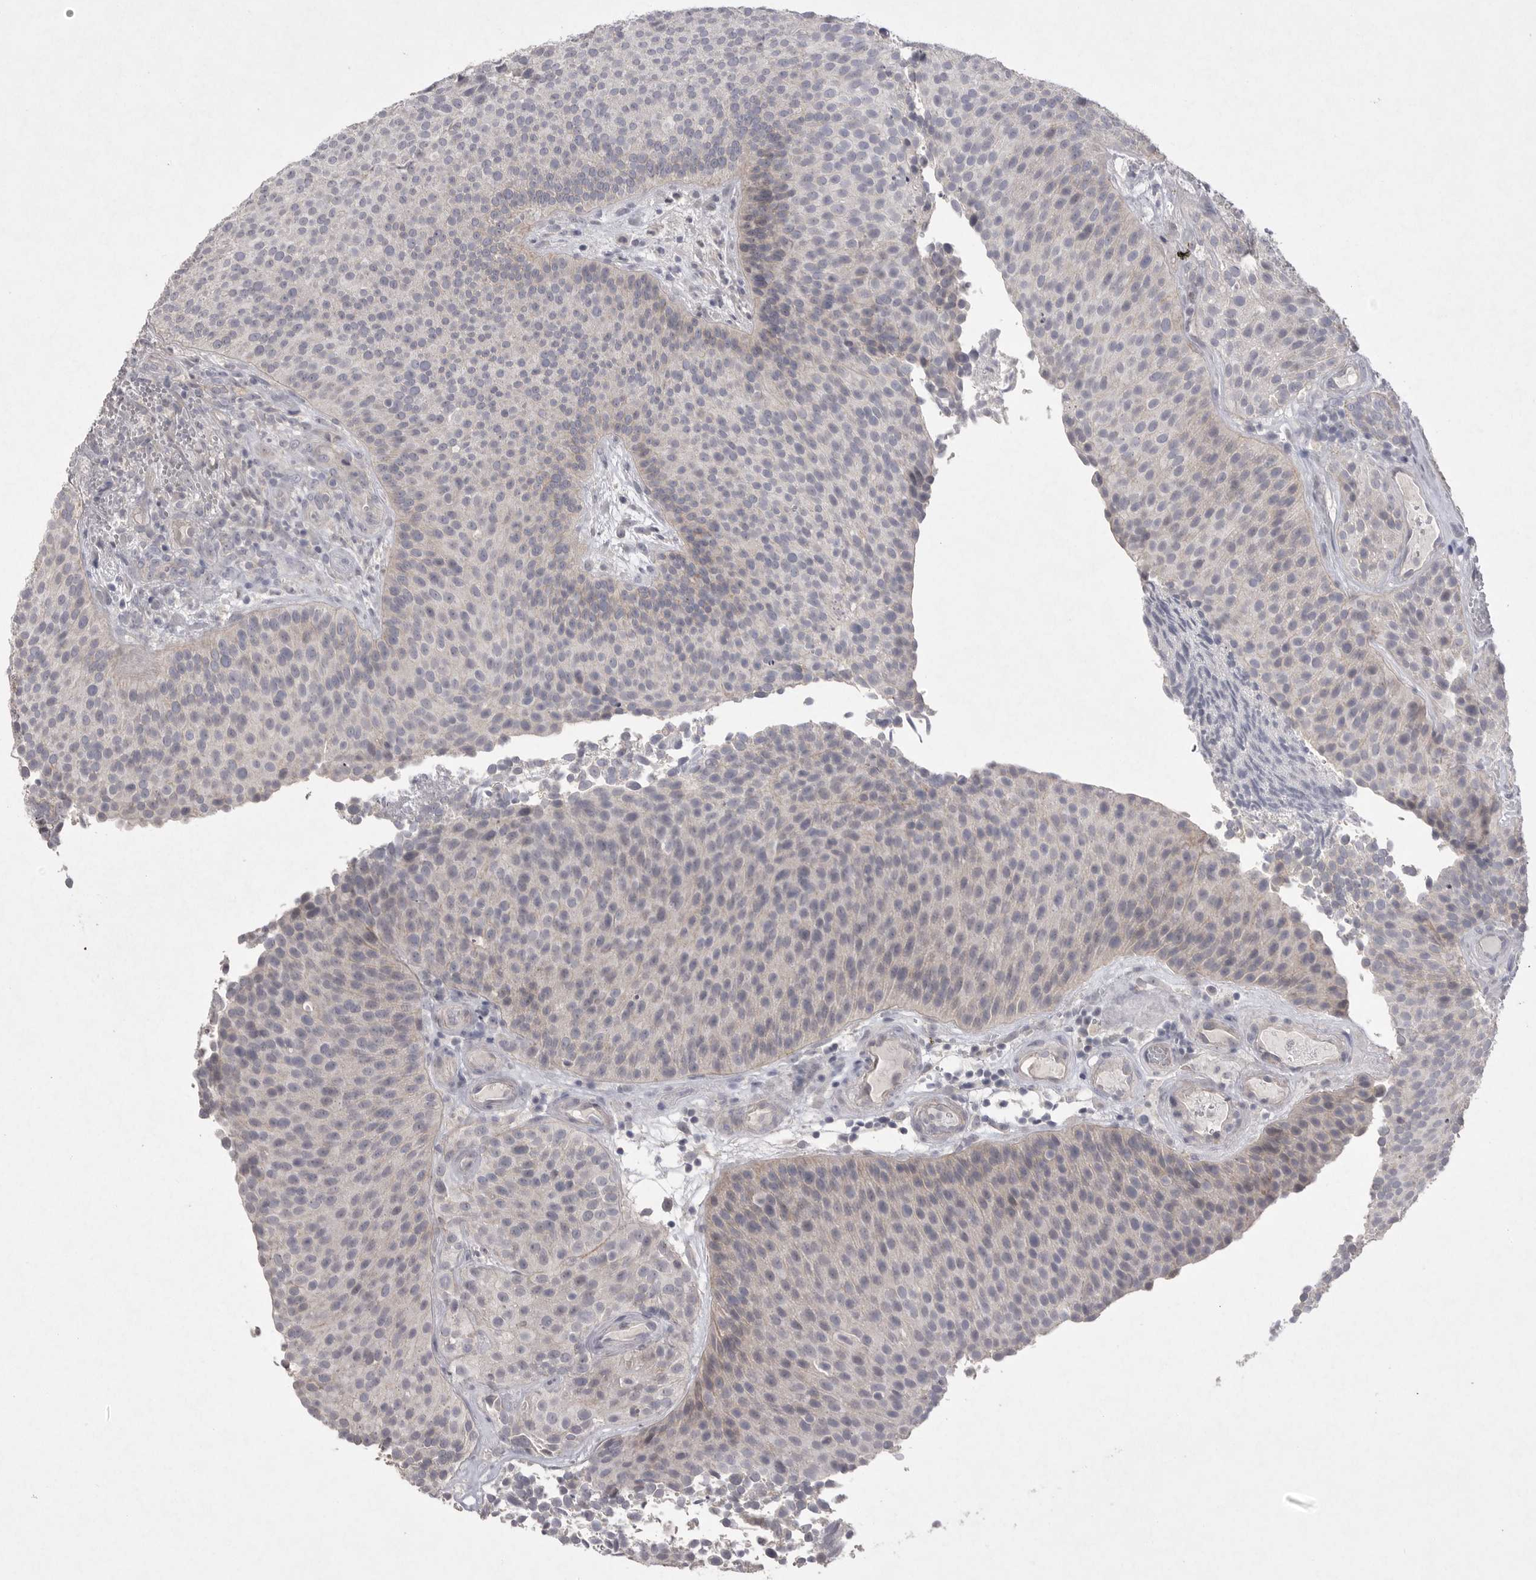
{"staining": {"intensity": "negative", "quantity": "none", "location": "none"}, "tissue": "urothelial cancer", "cell_type": "Tumor cells", "image_type": "cancer", "snomed": [{"axis": "morphology", "description": "Urothelial carcinoma, Low grade"}, {"axis": "topography", "description": "Urinary bladder"}], "caption": "Image shows no significant protein expression in tumor cells of urothelial cancer.", "gene": "VANGL2", "patient": {"sex": "male", "age": 86}}